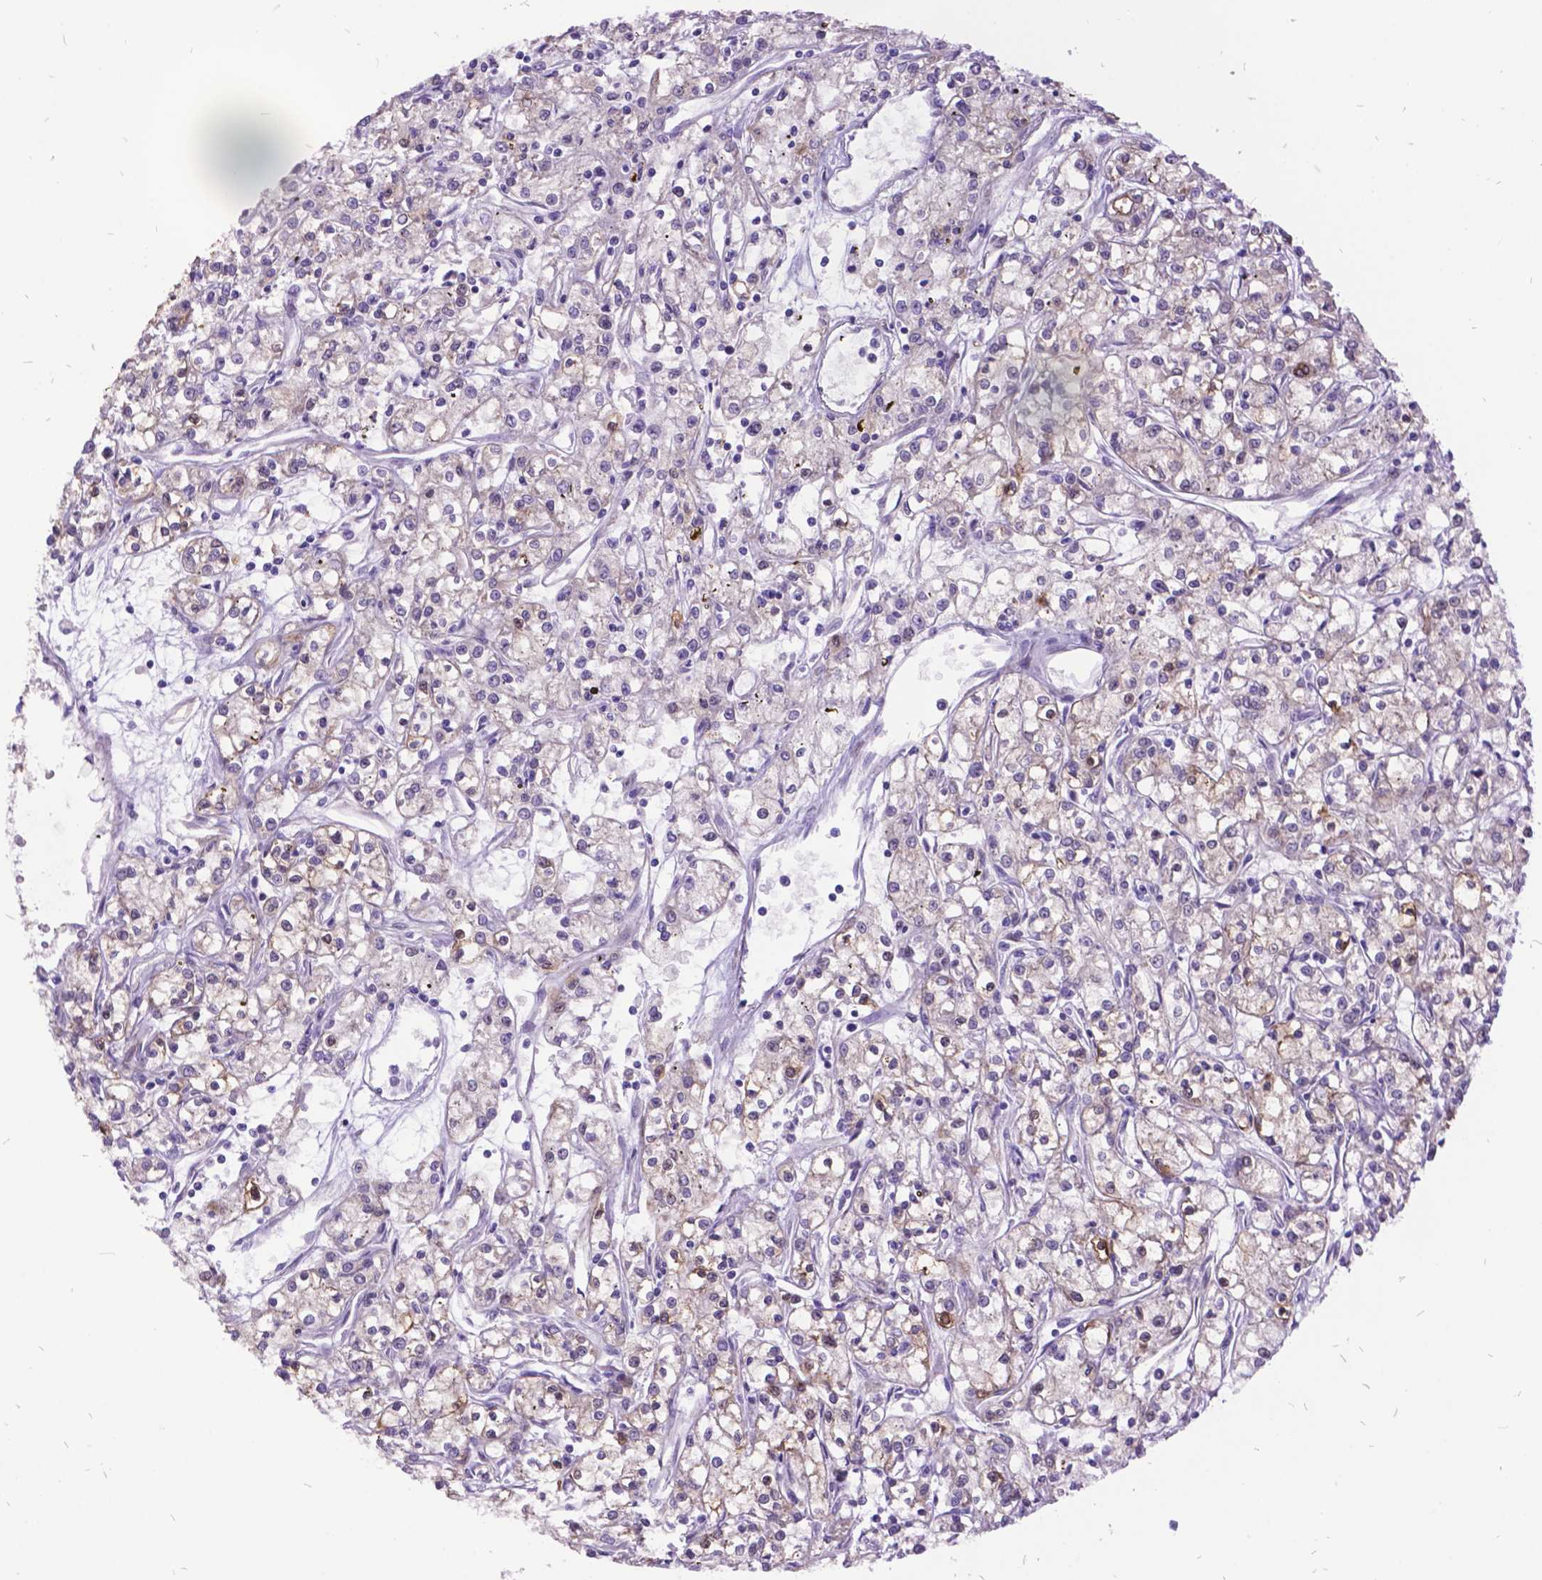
{"staining": {"intensity": "moderate", "quantity": "25%-75%", "location": "cytoplasmic/membranous"}, "tissue": "renal cancer", "cell_type": "Tumor cells", "image_type": "cancer", "snomed": [{"axis": "morphology", "description": "Adenocarcinoma, NOS"}, {"axis": "topography", "description": "Kidney"}], "caption": "This photomicrograph reveals renal cancer (adenocarcinoma) stained with immunohistochemistry to label a protein in brown. The cytoplasmic/membranous of tumor cells show moderate positivity for the protein. Nuclei are counter-stained blue.", "gene": "GRB7", "patient": {"sex": "female", "age": 59}}